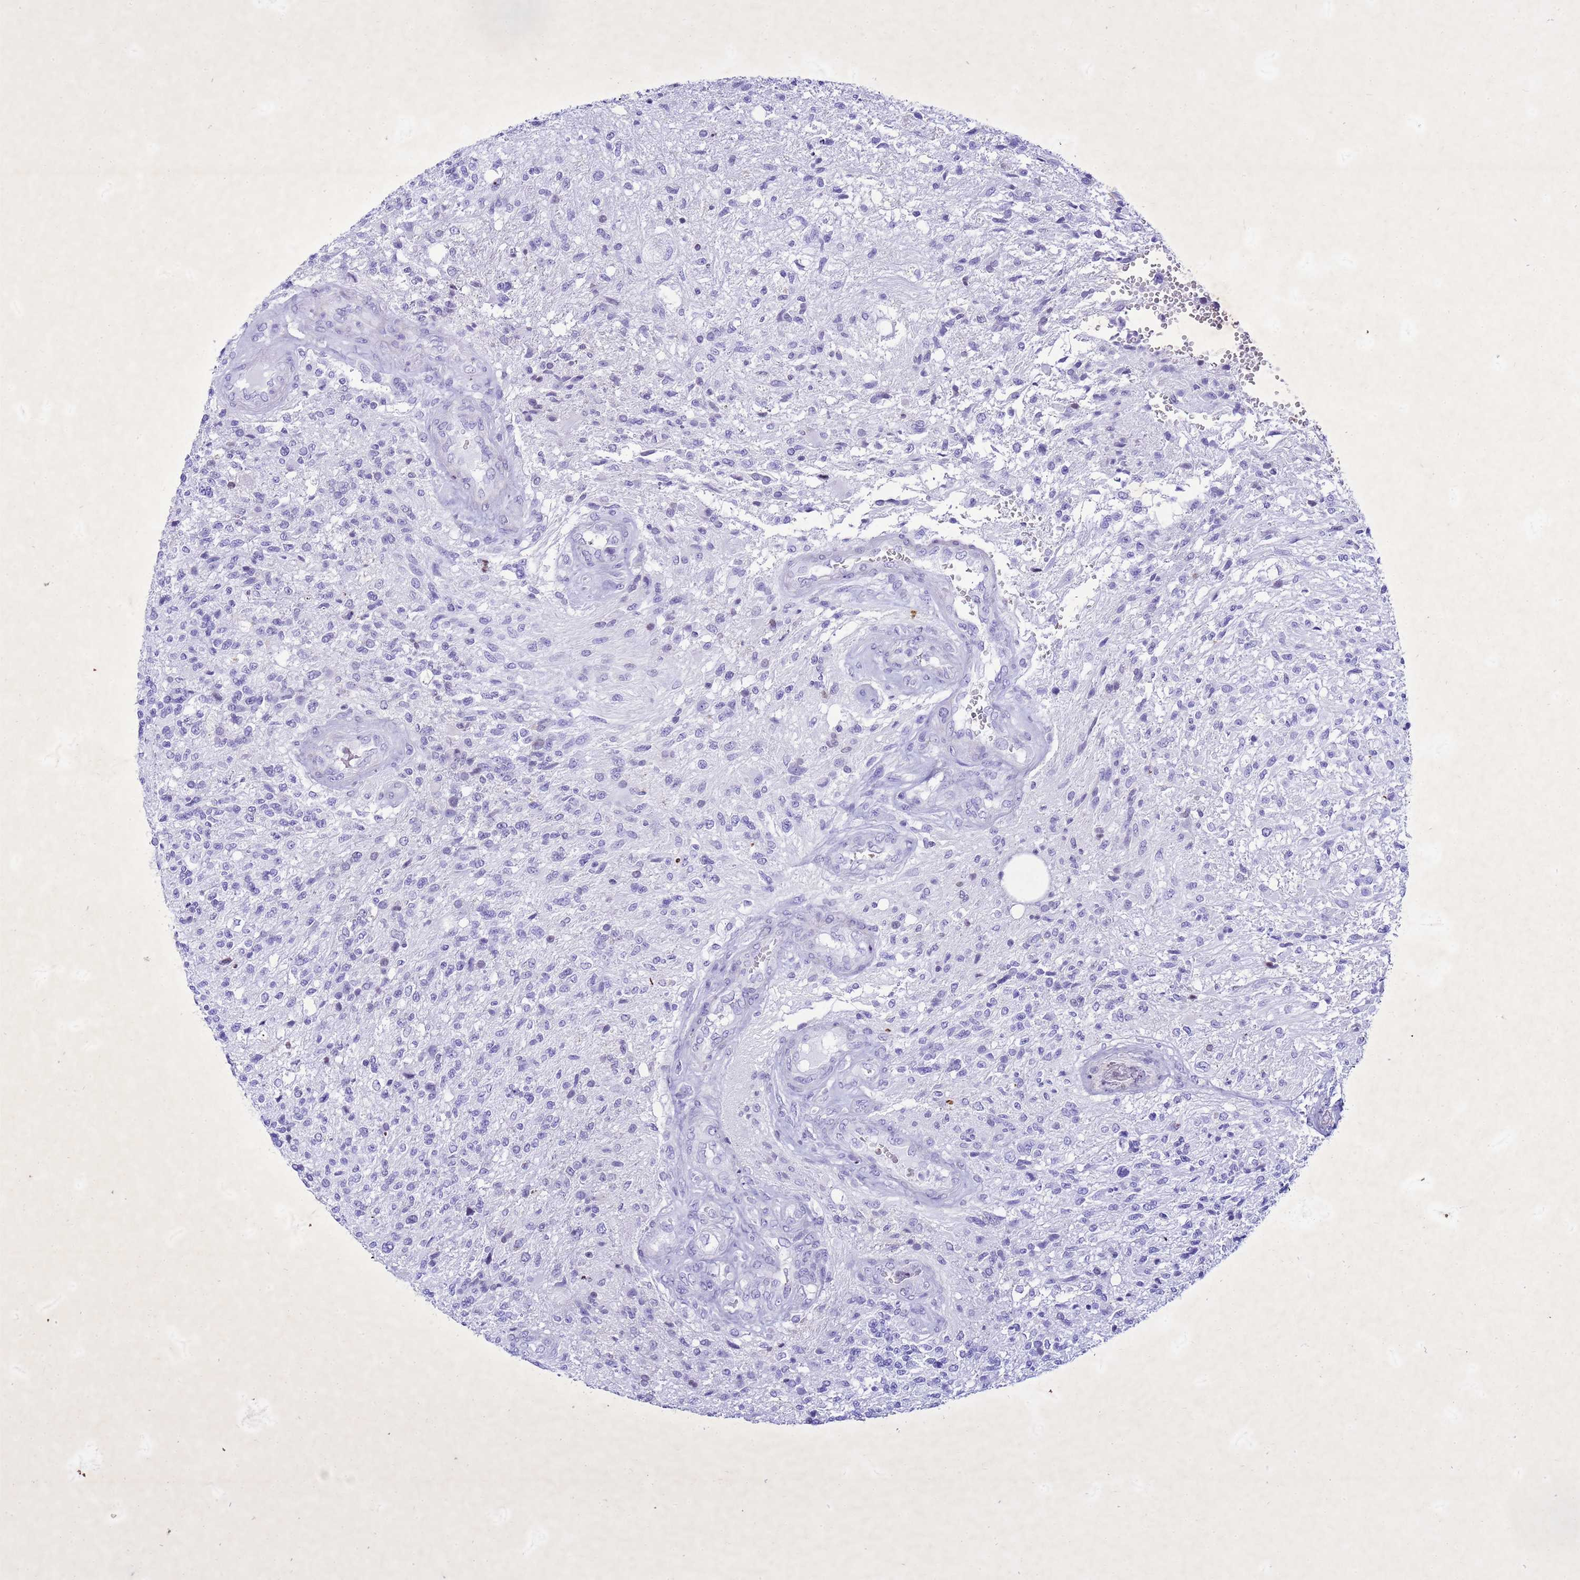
{"staining": {"intensity": "negative", "quantity": "none", "location": "none"}, "tissue": "glioma", "cell_type": "Tumor cells", "image_type": "cancer", "snomed": [{"axis": "morphology", "description": "Glioma, malignant, High grade"}, {"axis": "topography", "description": "Brain"}], "caption": "Malignant glioma (high-grade) stained for a protein using IHC shows no positivity tumor cells.", "gene": "COPS9", "patient": {"sex": "male", "age": 56}}